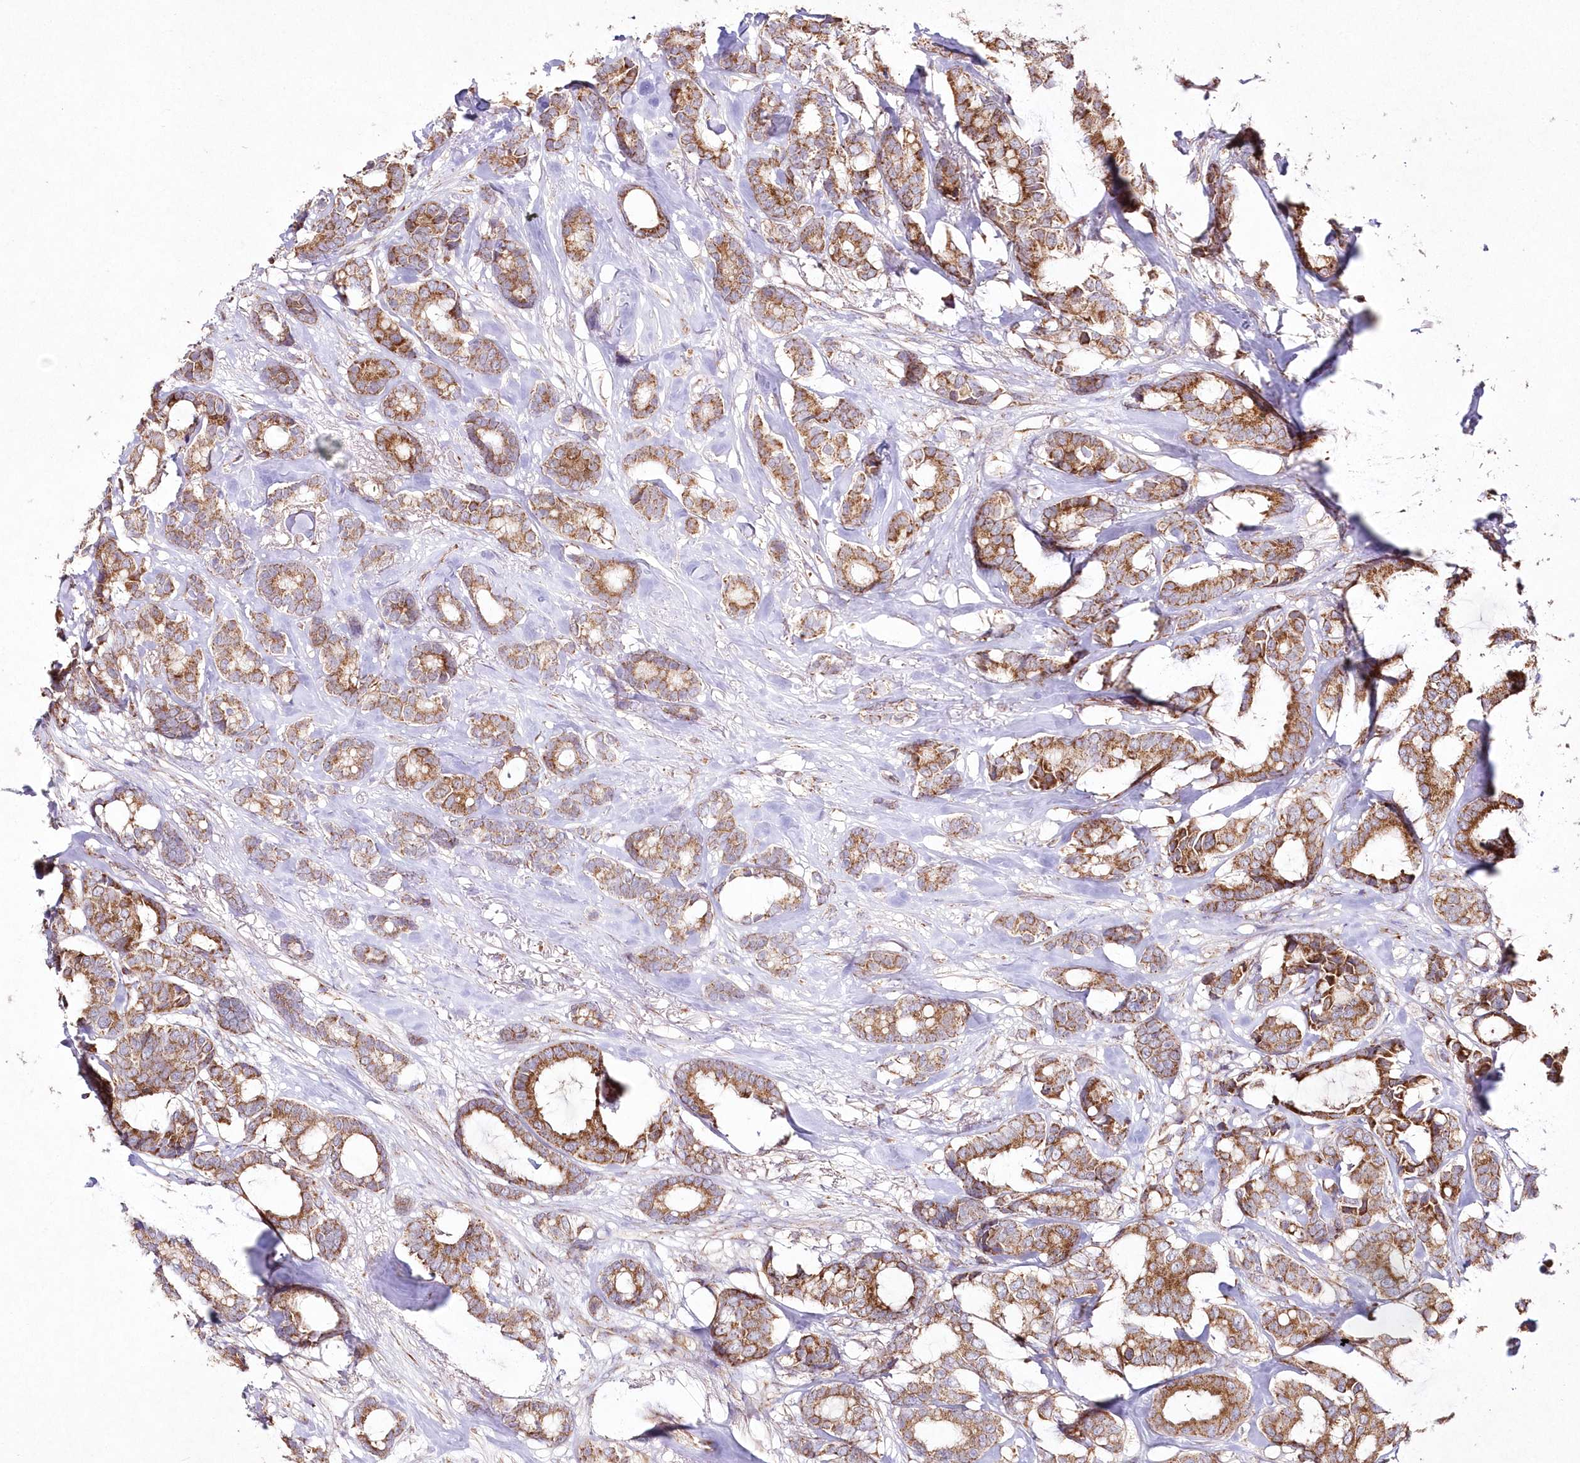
{"staining": {"intensity": "moderate", "quantity": ">75%", "location": "cytoplasmic/membranous"}, "tissue": "breast cancer", "cell_type": "Tumor cells", "image_type": "cancer", "snomed": [{"axis": "morphology", "description": "Duct carcinoma"}, {"axis": "topography", "description": "Breast"}], "caption": "Protein expression analysis of breast cancer (intraductal carcinoma) reveals moderate cytoplasmic/membranous expression in approximately >75% of tumor cells.", "gene": "DNA2", "patient": {"sex": "female", "age": 87}}